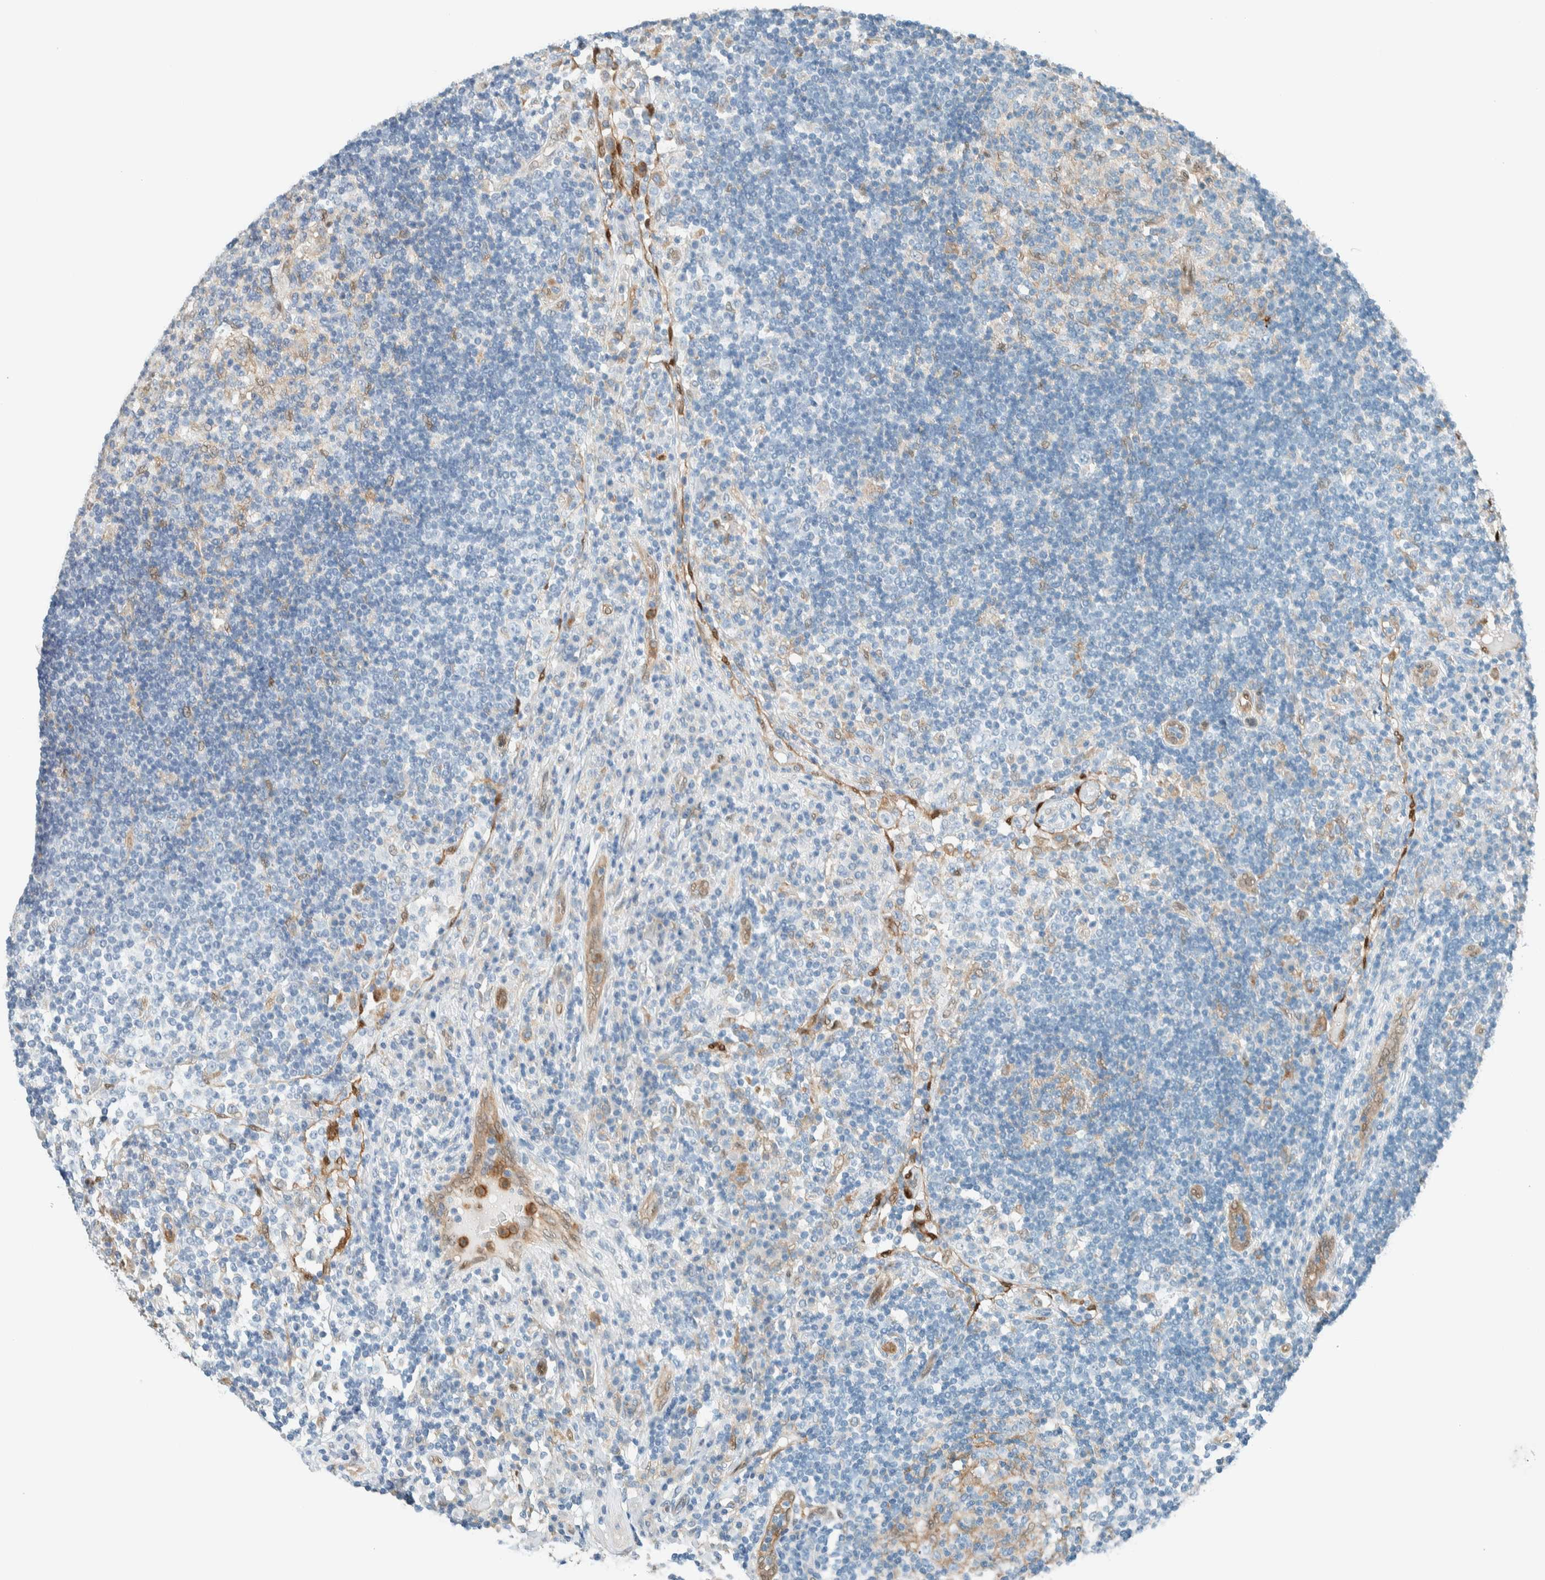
{"staining": {"intensity": "negative", "quantity": "none", "location": "none"}, "tissue": "lymph node", "cell_type": "Germinal center cells", "image_type": "normal", "snomed": [{"axis": "morphology", "description": "Normal tissue, NOS"}, {"axis": "topography", "description": "Lymph node"}], "caption": "This is a photomicrograph of IHC staining of unremarkable lymph node, which shows no staining in germinal center cells.", "gene": "NXN", "patient": {"sex": "female", "age": 53}}